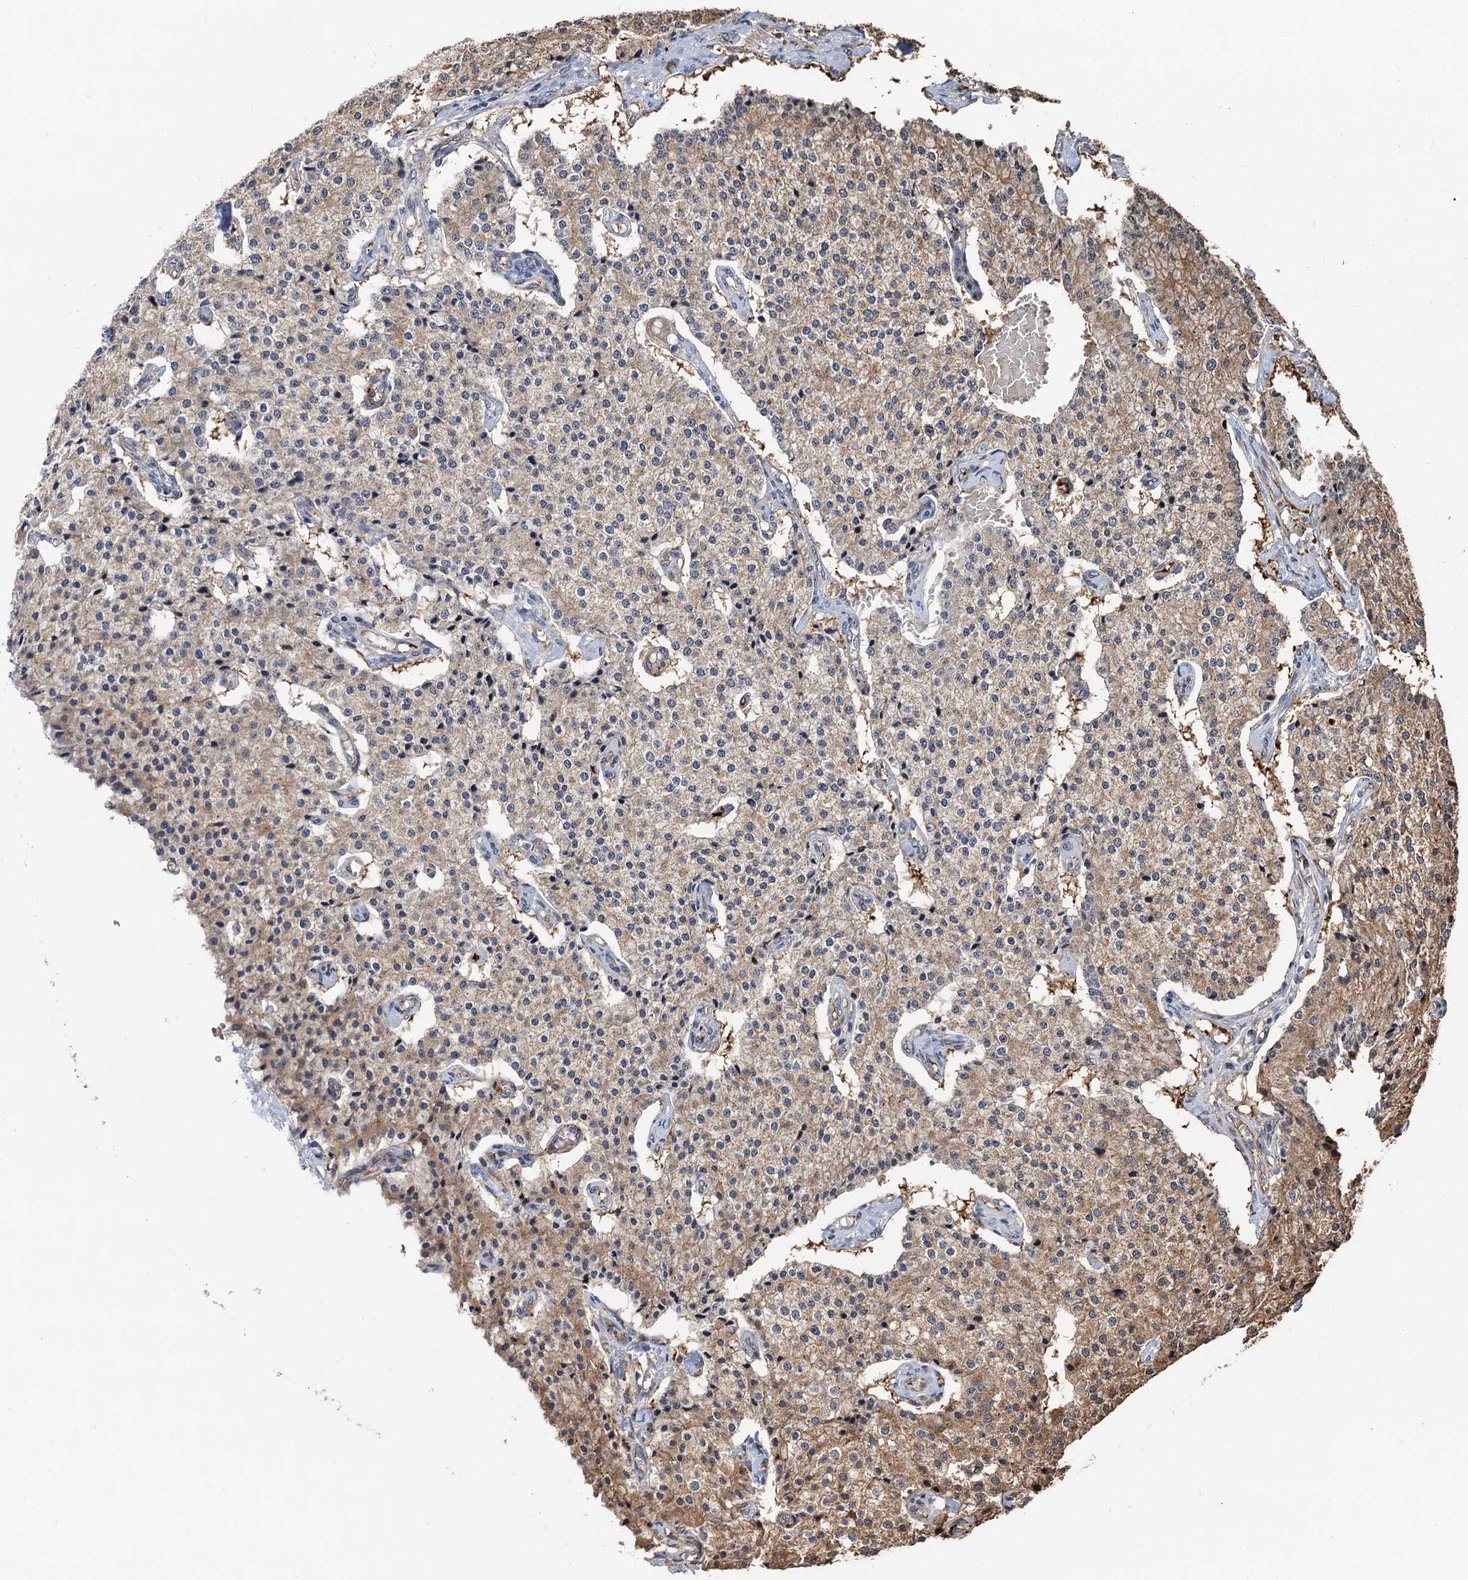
{"staining": {"intensity": "moderate", "quantity": "25%-75%", "location": "cytoplasmic/membranous"}, "tissue": "carcinoid", "cell_type": "Tumor cells", "image_type": "cancer", "snomed": [{"axis": "morphology", "description": "Carcinoid, malignant, NOS"}, {"axis": "topography", "description": "Colon"}], "caption": "A high-resolution photomicrograph shows immunohistochemistry (IHC) staining of carcinoid, which exhibits moderate cytoplasmic/membranous staining in approximately 25%-75% of tumor cells.", "gene": "DEXI", "patient": {"sex": "female", "age": 52}}